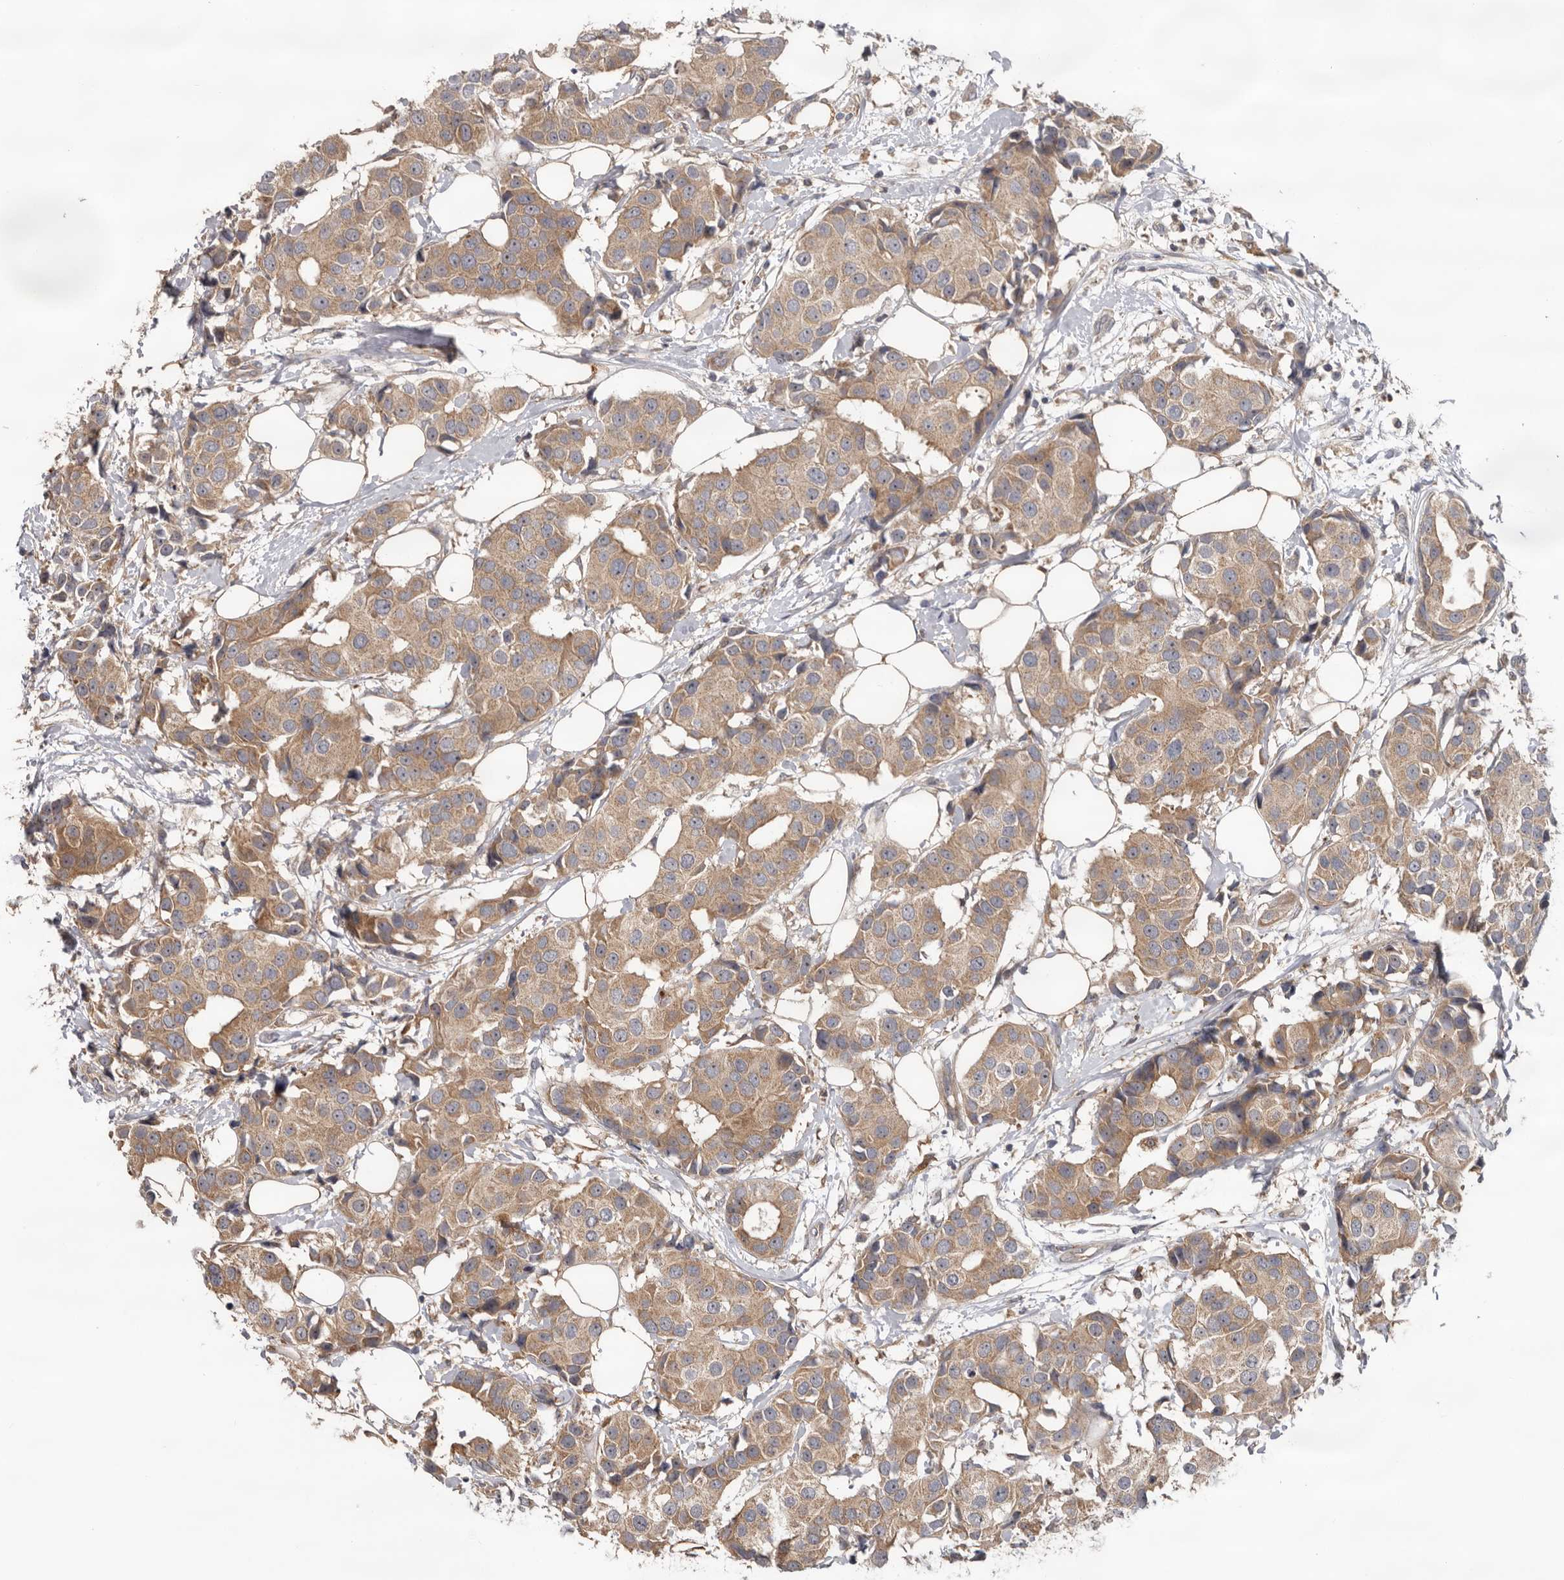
{"staining": {"intensity": "moderate", "quantity": ">75%", "location": "cytoplasmic/membranous"}, "tissue": "breast cancer", "cell_type": "Tumor cells", "image_type": "cancer", "snomed": [{"axis": "morphology", "description": "Normal tissue, NOS"}, {"axis": "morphology", "description": "Duct carcinoma"}, {"axis": "topography", "description": "Breast"}], "caption": "A medium amount of moderate cytoplasmic/membranous staining is present in about >75% of tumor cells in breast intraductal carcinoma tissue.", "gene": "HINT3", "patient": {"sex": "female", "age": 39}}